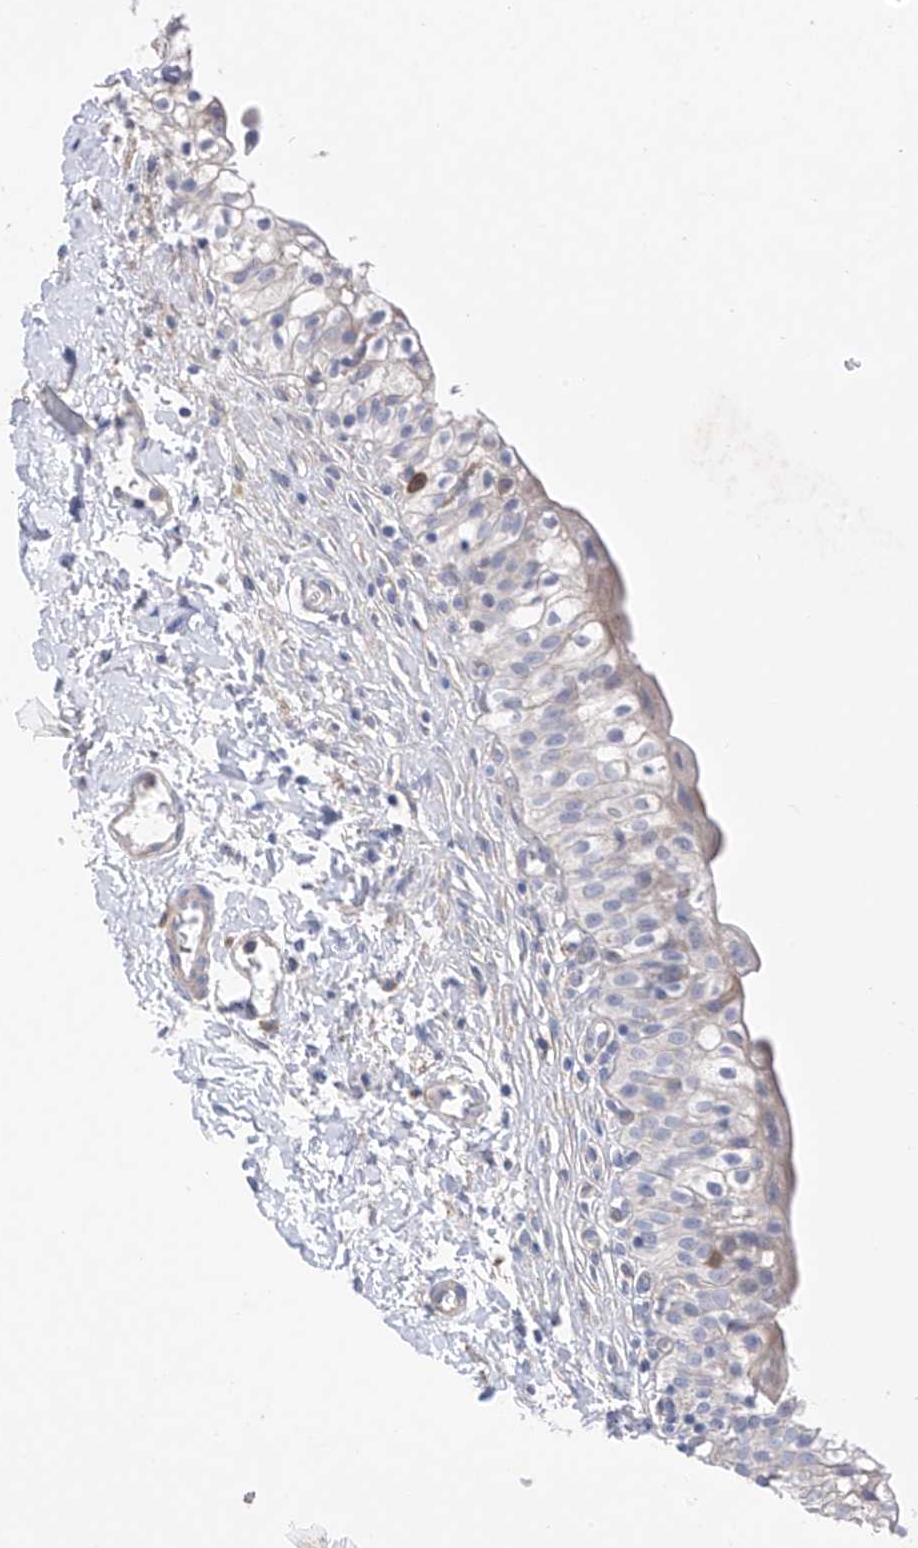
{"staining": {"intensity": "negative", "quantity": "none", "location": "none"}, "tissue": "urinary bladder", "cell_type": "Urothelial cells", "image_type": "normal", "snomed": [{"axis": "morphology", "description": "Normal tissue, NOS"}, {"axis": "topography", "description": "Urinary bladder"}], "caption": "Urinary bladder was stained to show a protein in brown. There is no significant expression in urothelial cells. (DAB (3,3'-diaminobenzidine) immunohistochemistry (IHC), high magnification).", "gene": "REC8", "patient": {"sex": "male", "age": 55}}